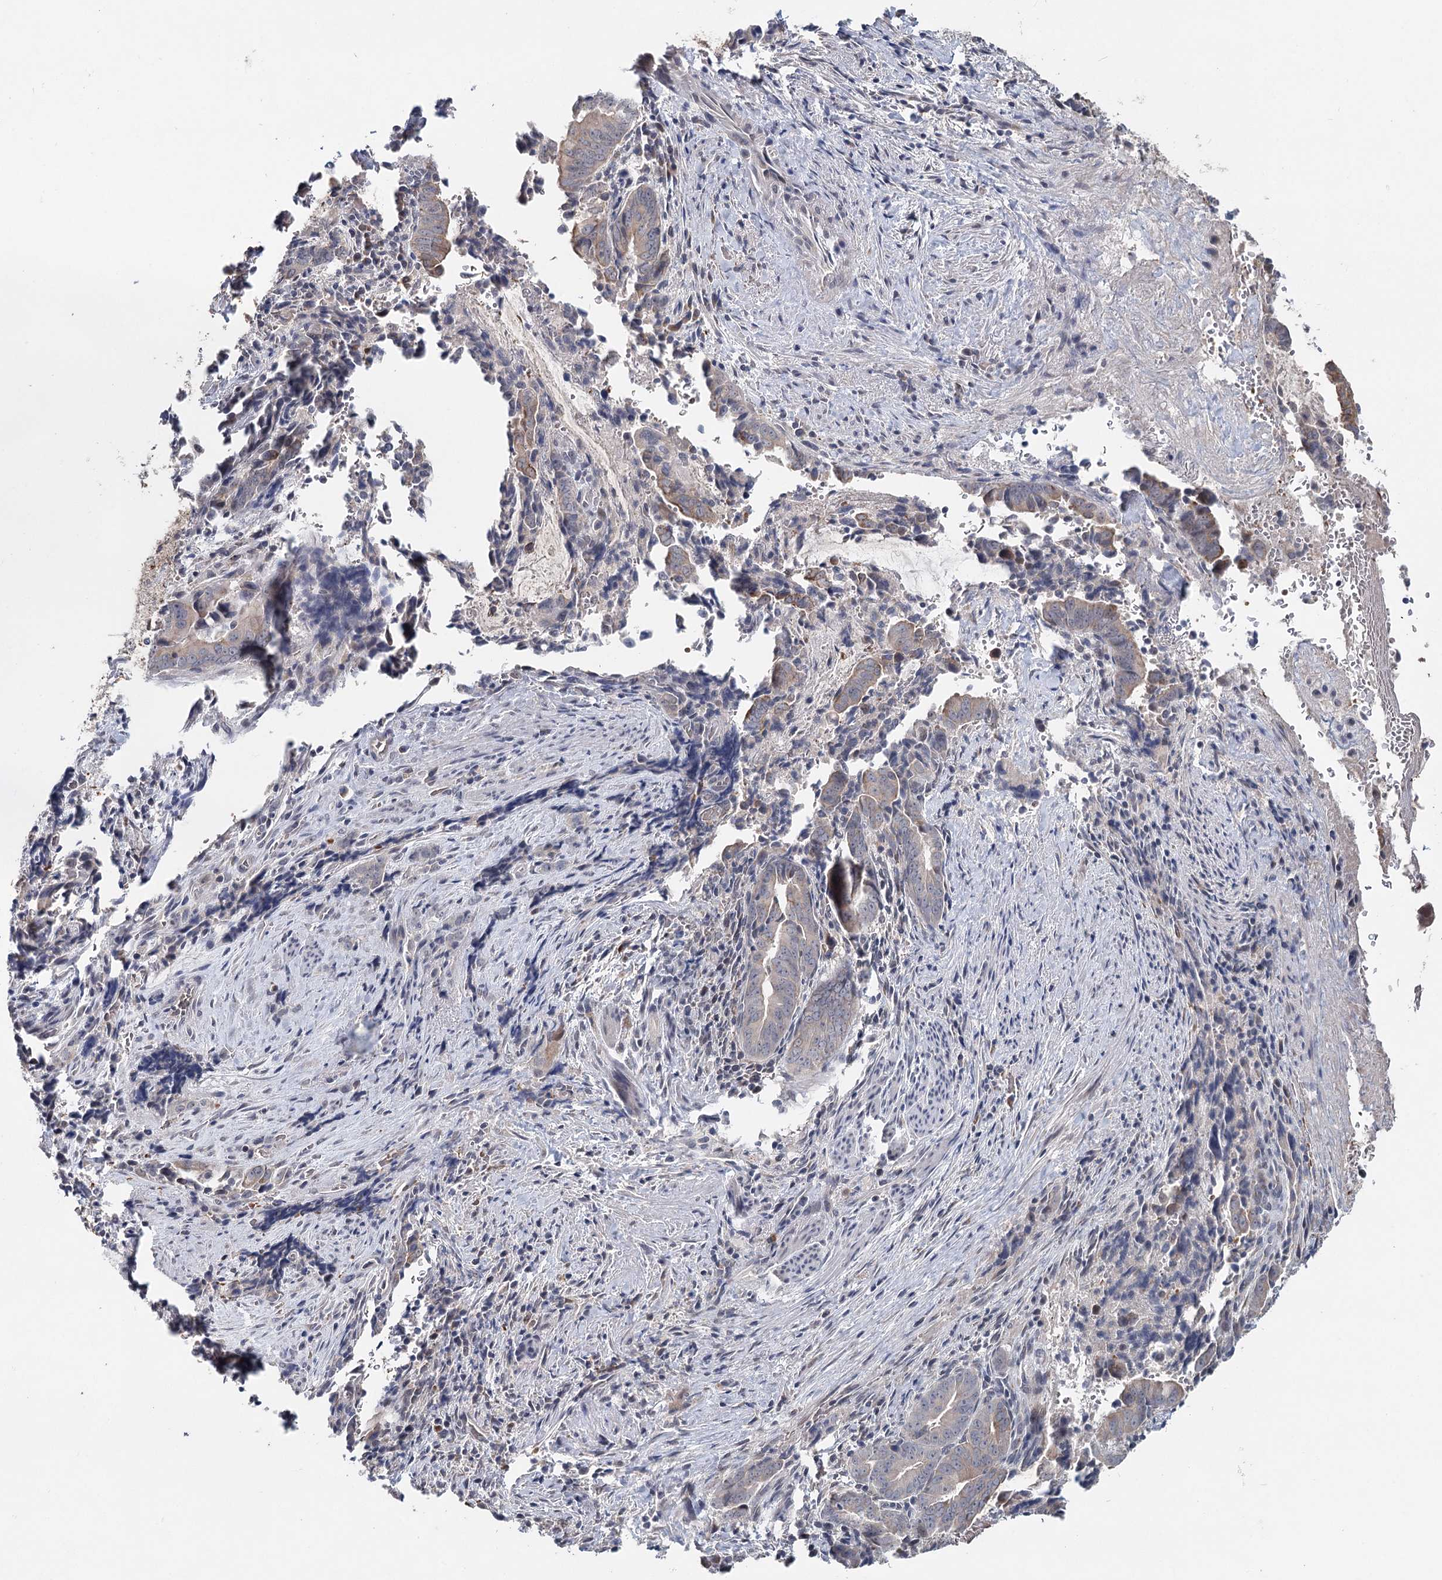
{"staining": {"intensity": "moderate", "quantity": "25%-75%", "location": "cytoplasmic/membranous"}, "tissue": "pancreatic cancer", "cell_type": "Tumor cells", "image_type": "cancer", "snomed": [{"axis": "morphology", "description": "Adenocarcinoma, NOS"}, {"axis": "topography", "description": "Pancreas"}], "caption": "Immunohistochemistry micrograph of neoplastic tissue: human pancreatic cancer (adenocarcinoma) stained using immunohistochemistry shows medium levels of moderate protein expression localized specifically in the cytoplasmic/membranous of tumor cells, appearing as a cytoplasmic/membranous brown color.", "gene": "FBXO7", "patient": {"sex": "female", "age": 63}}